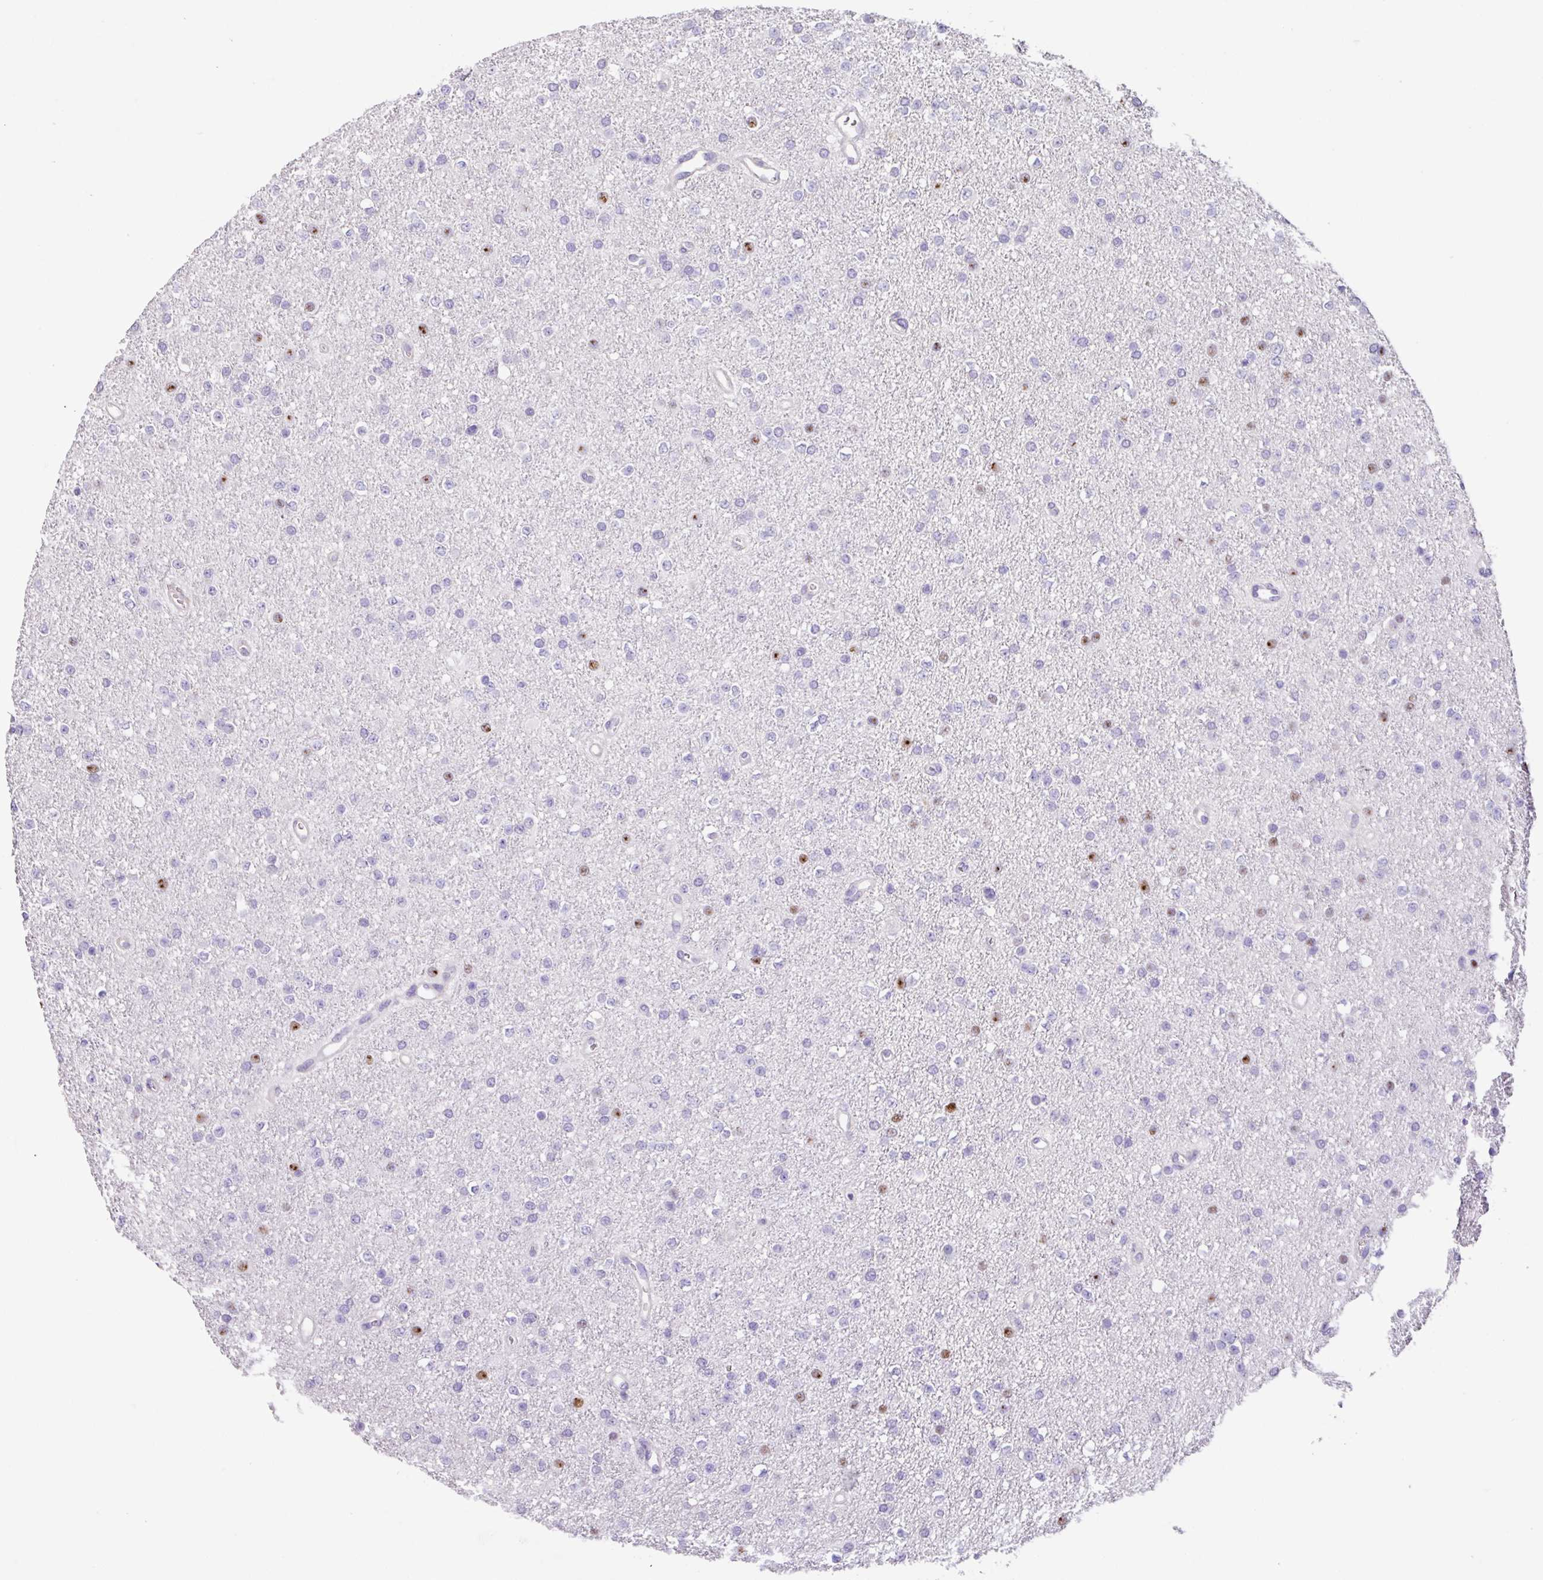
{"staining": {"intensity": "moderate", "quantity": "<25%", "location": "nuclear"}, "tissue": "glioma", "cell_type": "Tumor cells", "image_type": "cancer", "snomed": [{"axis": "morphology", "description": "Glioma, malignant, Low grade"}, {"axis": "topography", "description": "Brain"}], "caption": "Glioma stained with DAB (3,3'-diaminobenzidine) immunohistochemistry exhibits low levels of moderate nuclear expression in approximately <25% of tumor cells. (Brightfield microscopy of DAB IHC at high magnification).", "gene": "ZG16", "patient": {"sex": "female", "age": 34}}